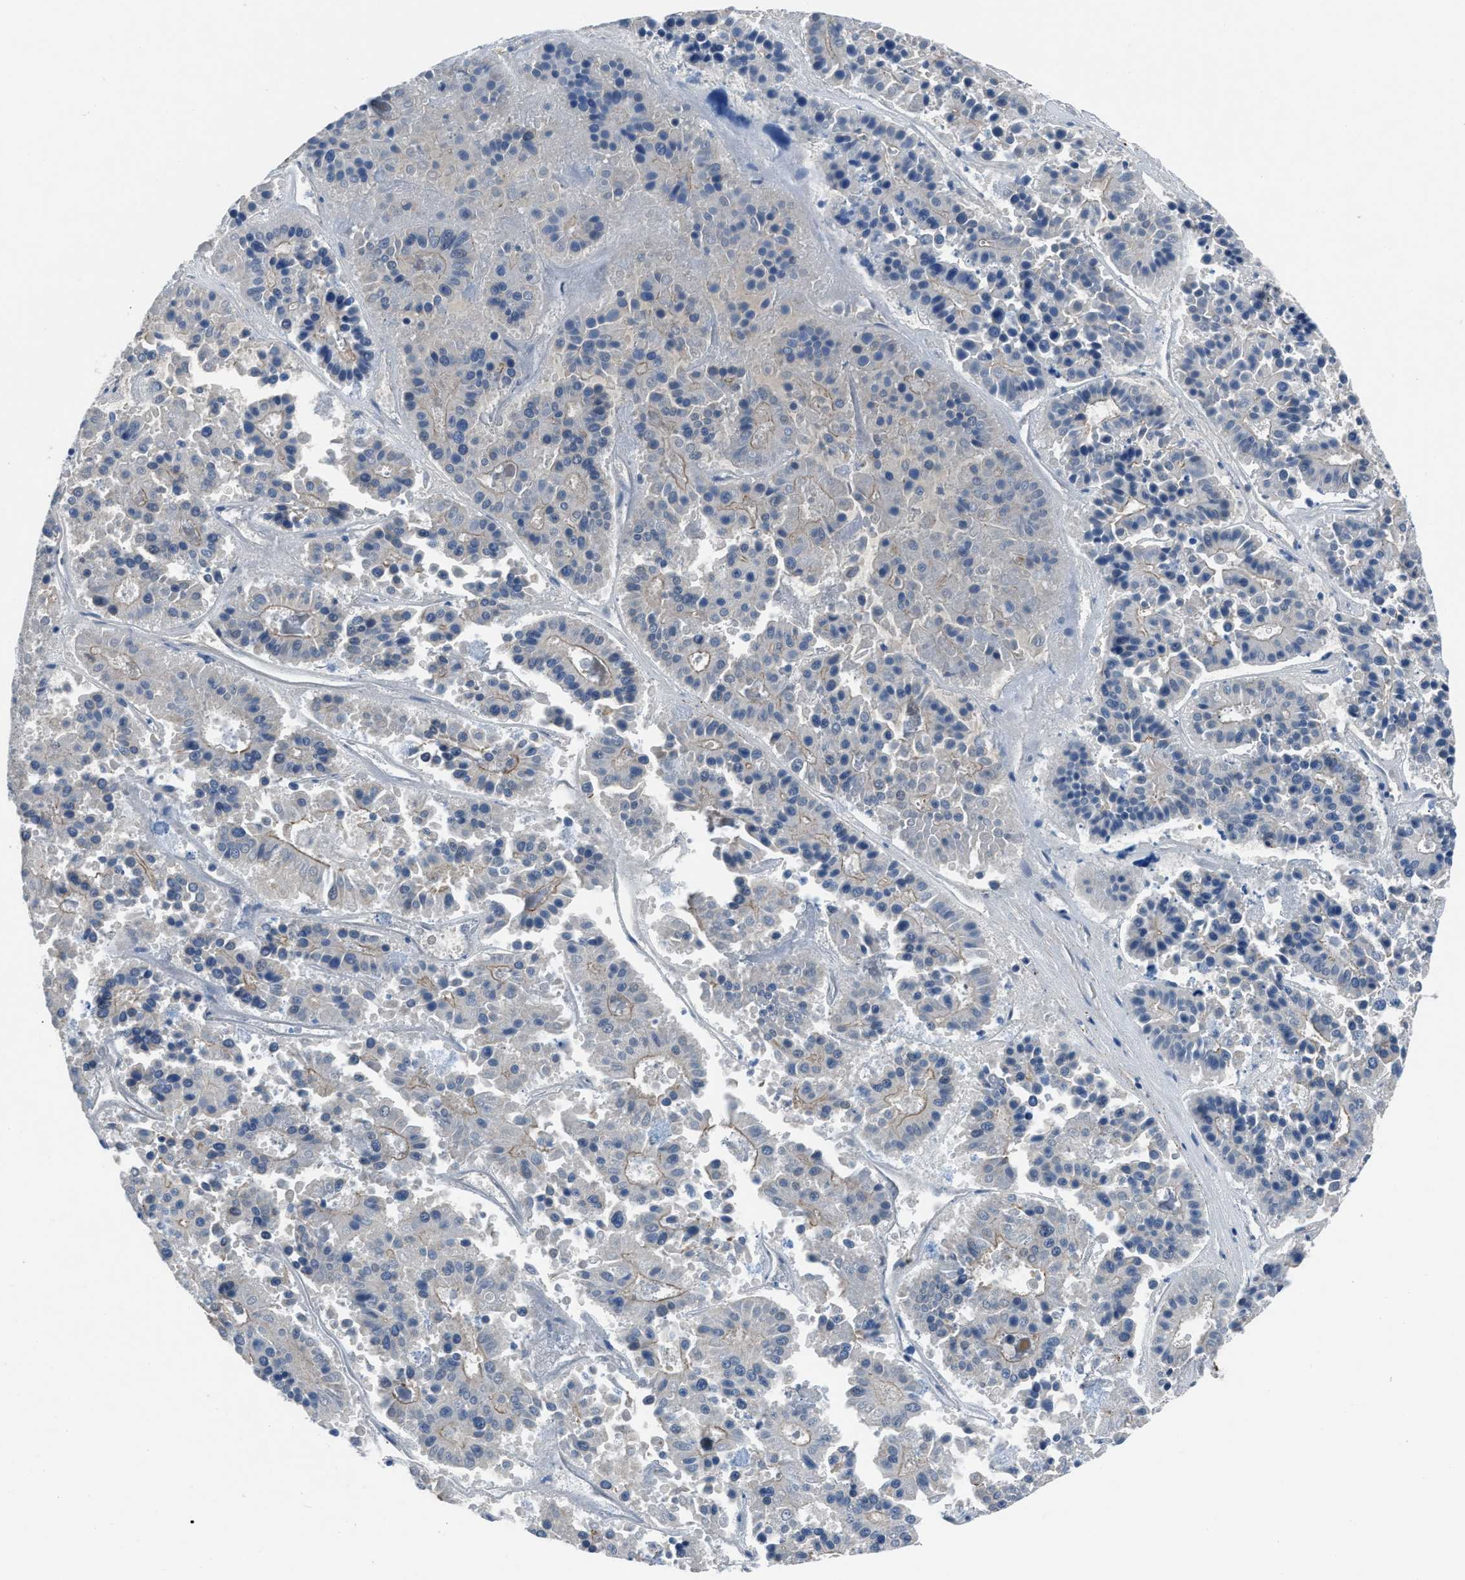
{"staining": {"intensity": "weak", "quantity": "<25%", "location": "cytoplasmic/membranous"}, "tissue": "pancreatic cancer", "cell_type": "Tumor cells", "image_type": "cancer", "snomed": [{"axis": "morphology", "description": "Adenocarcinoma, NOS"}, {"axis": "topography", "description": "Pancreas"}], "caption": "Tumor cells show no significant positivity in adenocarcinoma (pancreatic). The staining was performed using DAB to visualize the protein expression in brown, while the nuclei were stained in blue with hematoxylin (Magnification: 20x).", "gene": "NSD3", "patient": {"sex": "male", "age": 50}}